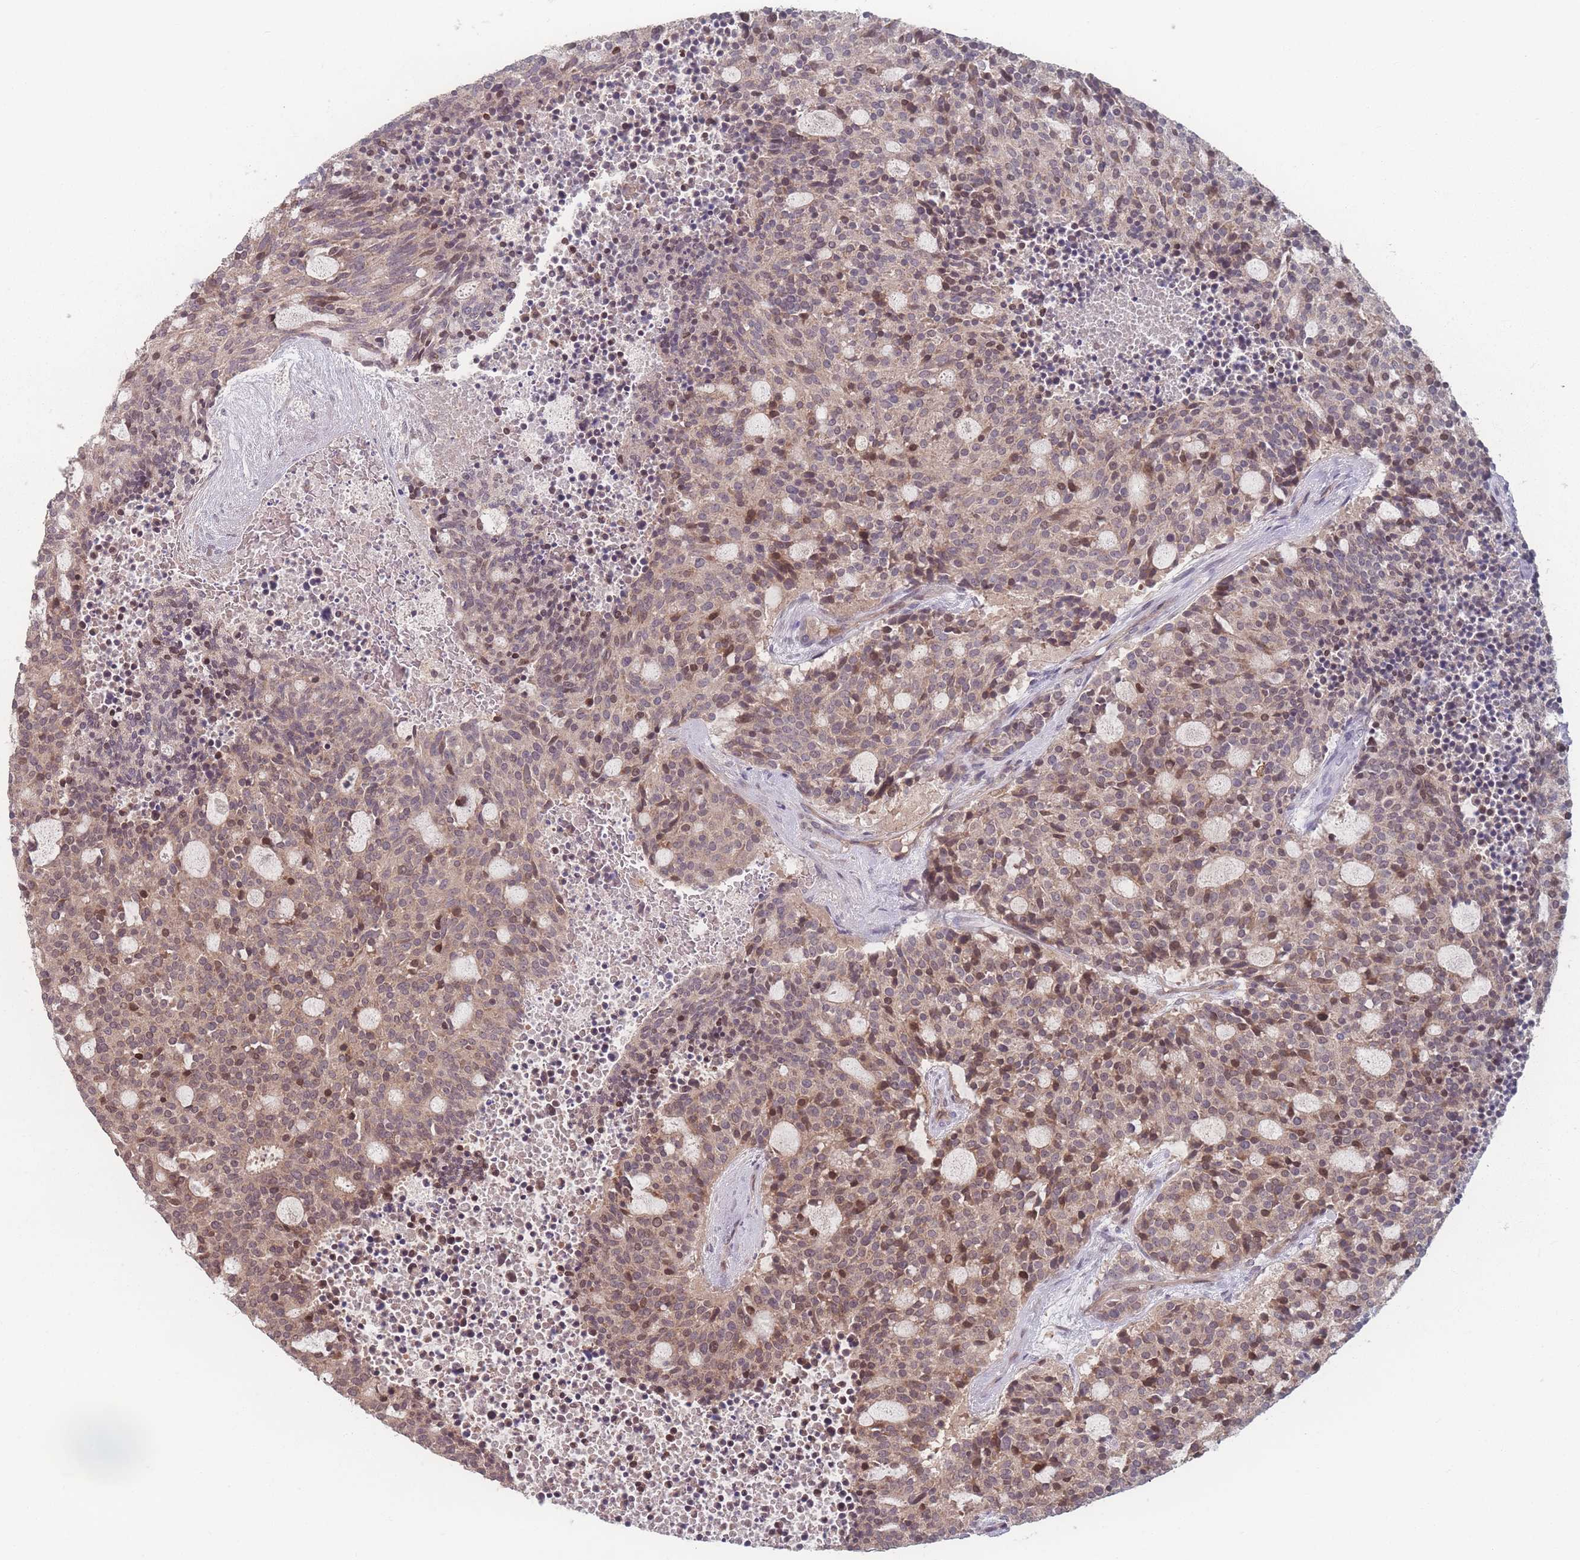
{"staining": {"intensity": "moderate", "quantity": "25%-75%", "location": "cytoplasmic/membranous"}, "tissue": "carcinoid", "cell_type": "Tumor cells", "image_type": "cancer", "snomed": [{"axis": "morphology", "description": "Carcinoid, malignant, NOS"}, {"axis": "topography", "description": "Pancreas"}], "caption": "Carcinoid stained for a protein (brown) reveals moderate cytoplasmic/membranous positive staining in about 25%-75% of tumor cells.", "gene": "HAGH", "patient": {"sex": "female", "age": 54}}